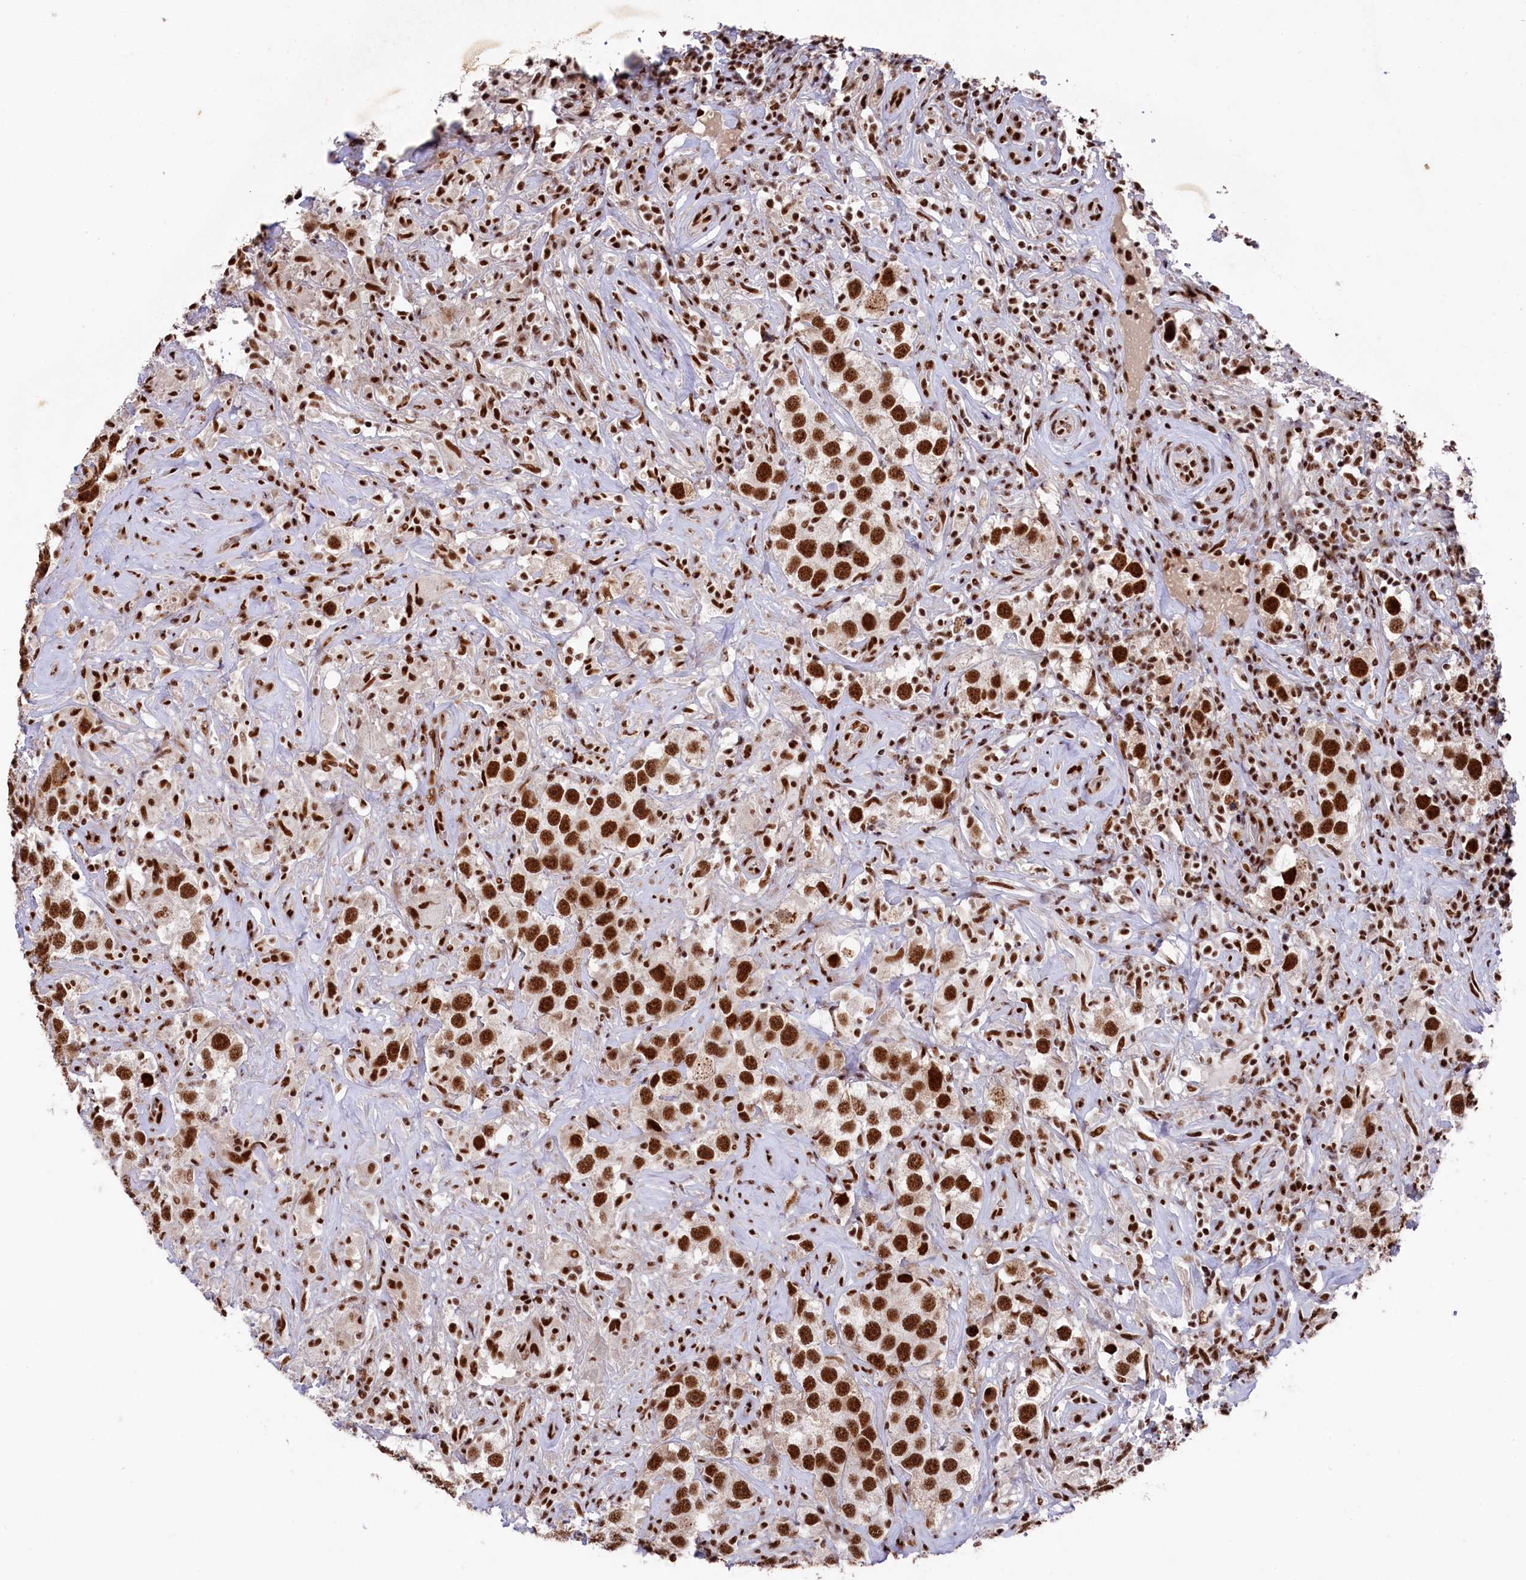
{"staining": {"intensity": "strong", "quantity": ">75%", "location": "nuclear"}, "tissue": "testis cancer", "cell_type": "Tumor cells", "image_type": "cancer", "snomed": [{"axis": "morphology", "description": "Seminoma, NOS"}, {"axis": "topography", "description": "Testis"}], "caption": "Testis cancer (seminoma) stained for a protein displays strong nuclear positivity in tumor cells.", "gene": "PRPF31", "patient": {"sex": "male", "age": 49}}